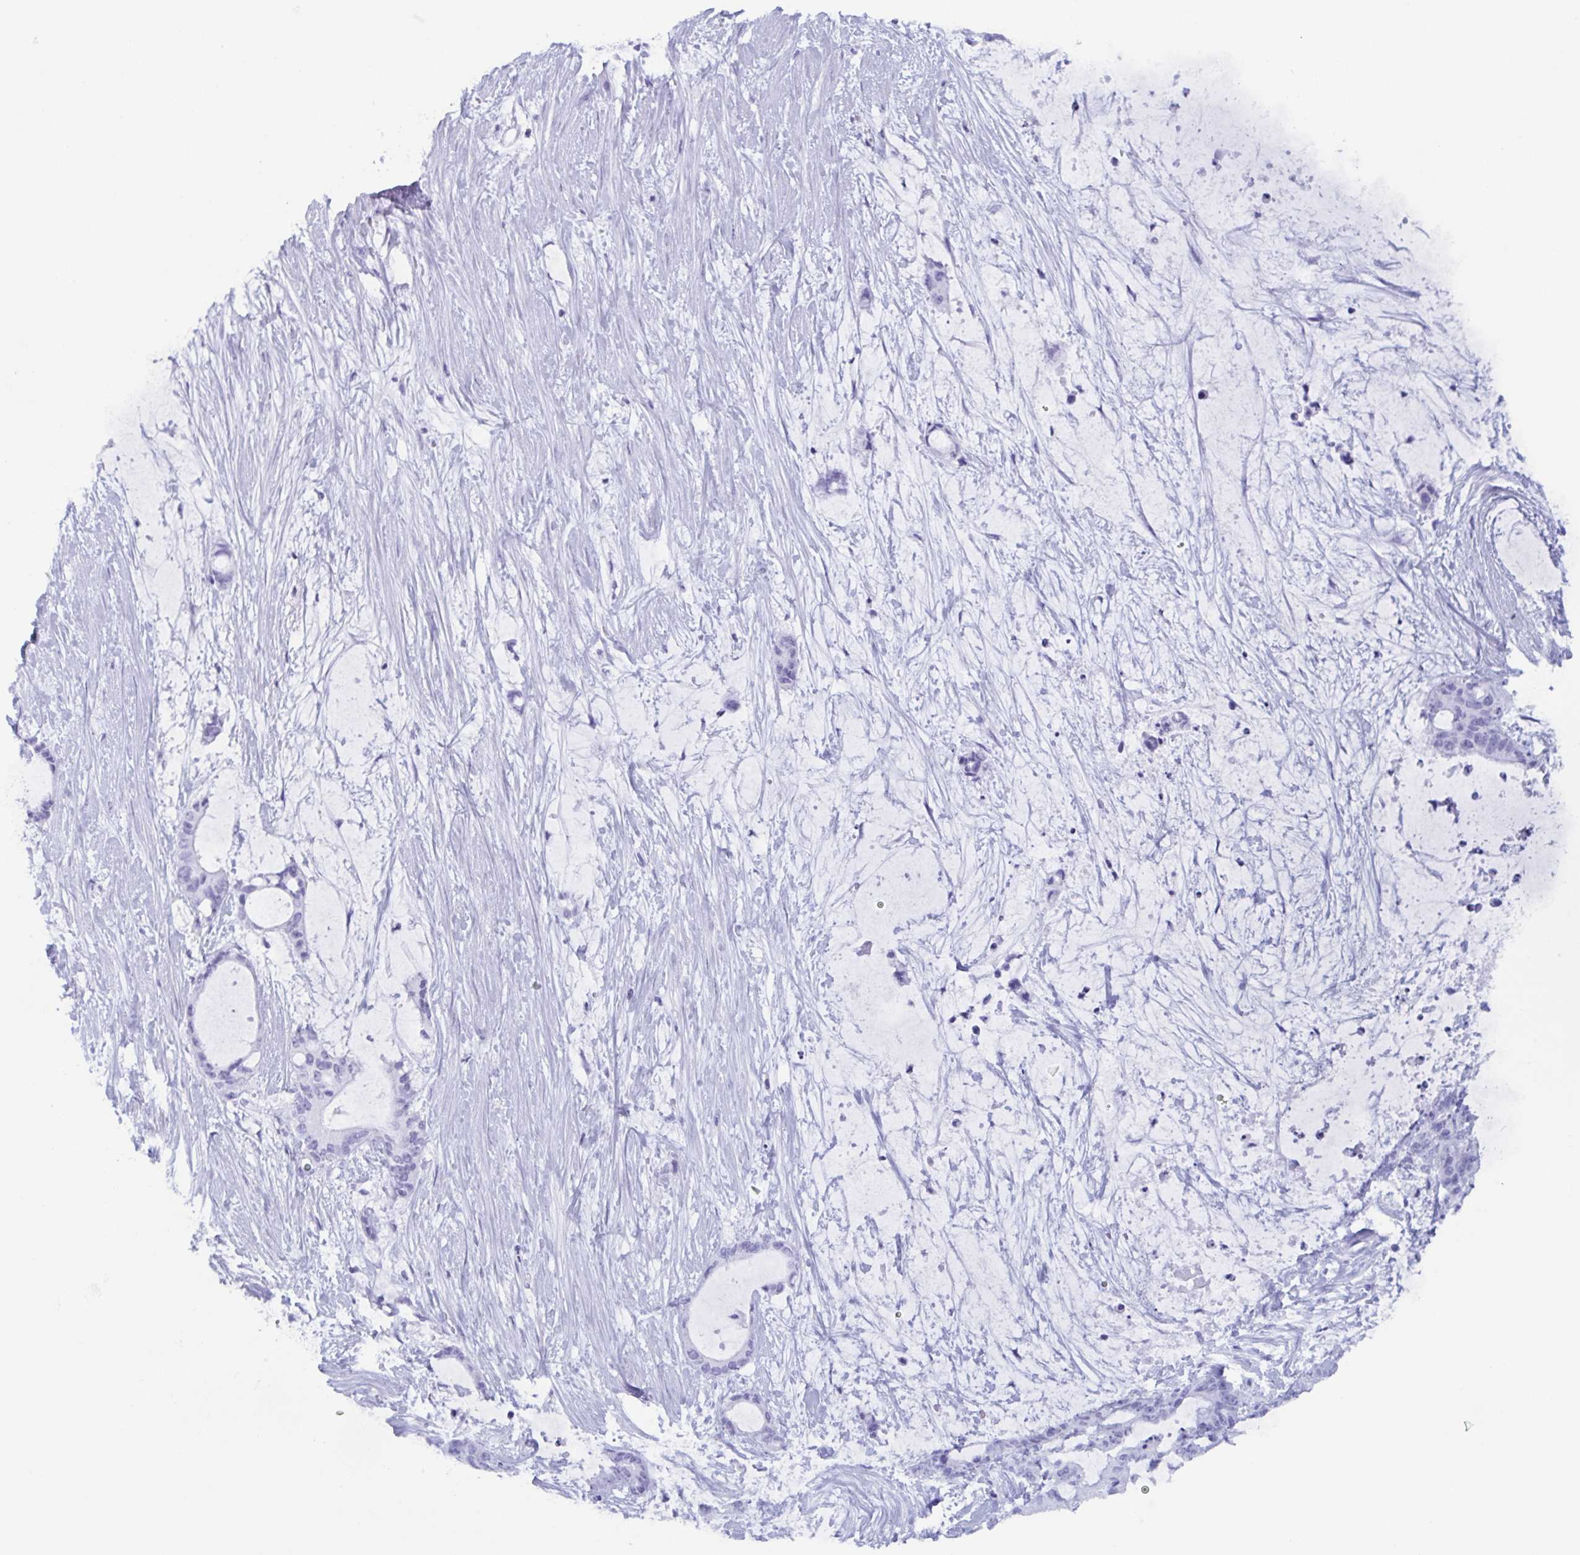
{"staining": {"intensity": "negative", "quantity": "none", "location": "none"}, "tissue": "liver cancer", "cell_type": "Tumor cells", "image_type": "cancer", "snomed": [{"axis": "morphology", "description": "Normal tissue, NOS"}, {"axis": "morphology", "description": "Cholangiocarcinoma"}, {"axis": "topography", "description": "Liver"}, {"axis": "topography", "description": "Peripheral nerve tissue"}], "caption": "A histopathology image of human liver cancer (cholangiocarcinoma) is negative for staining in tumor cells.", "gene": "BPI", "patient": {"sex": "female", "age": 73}}